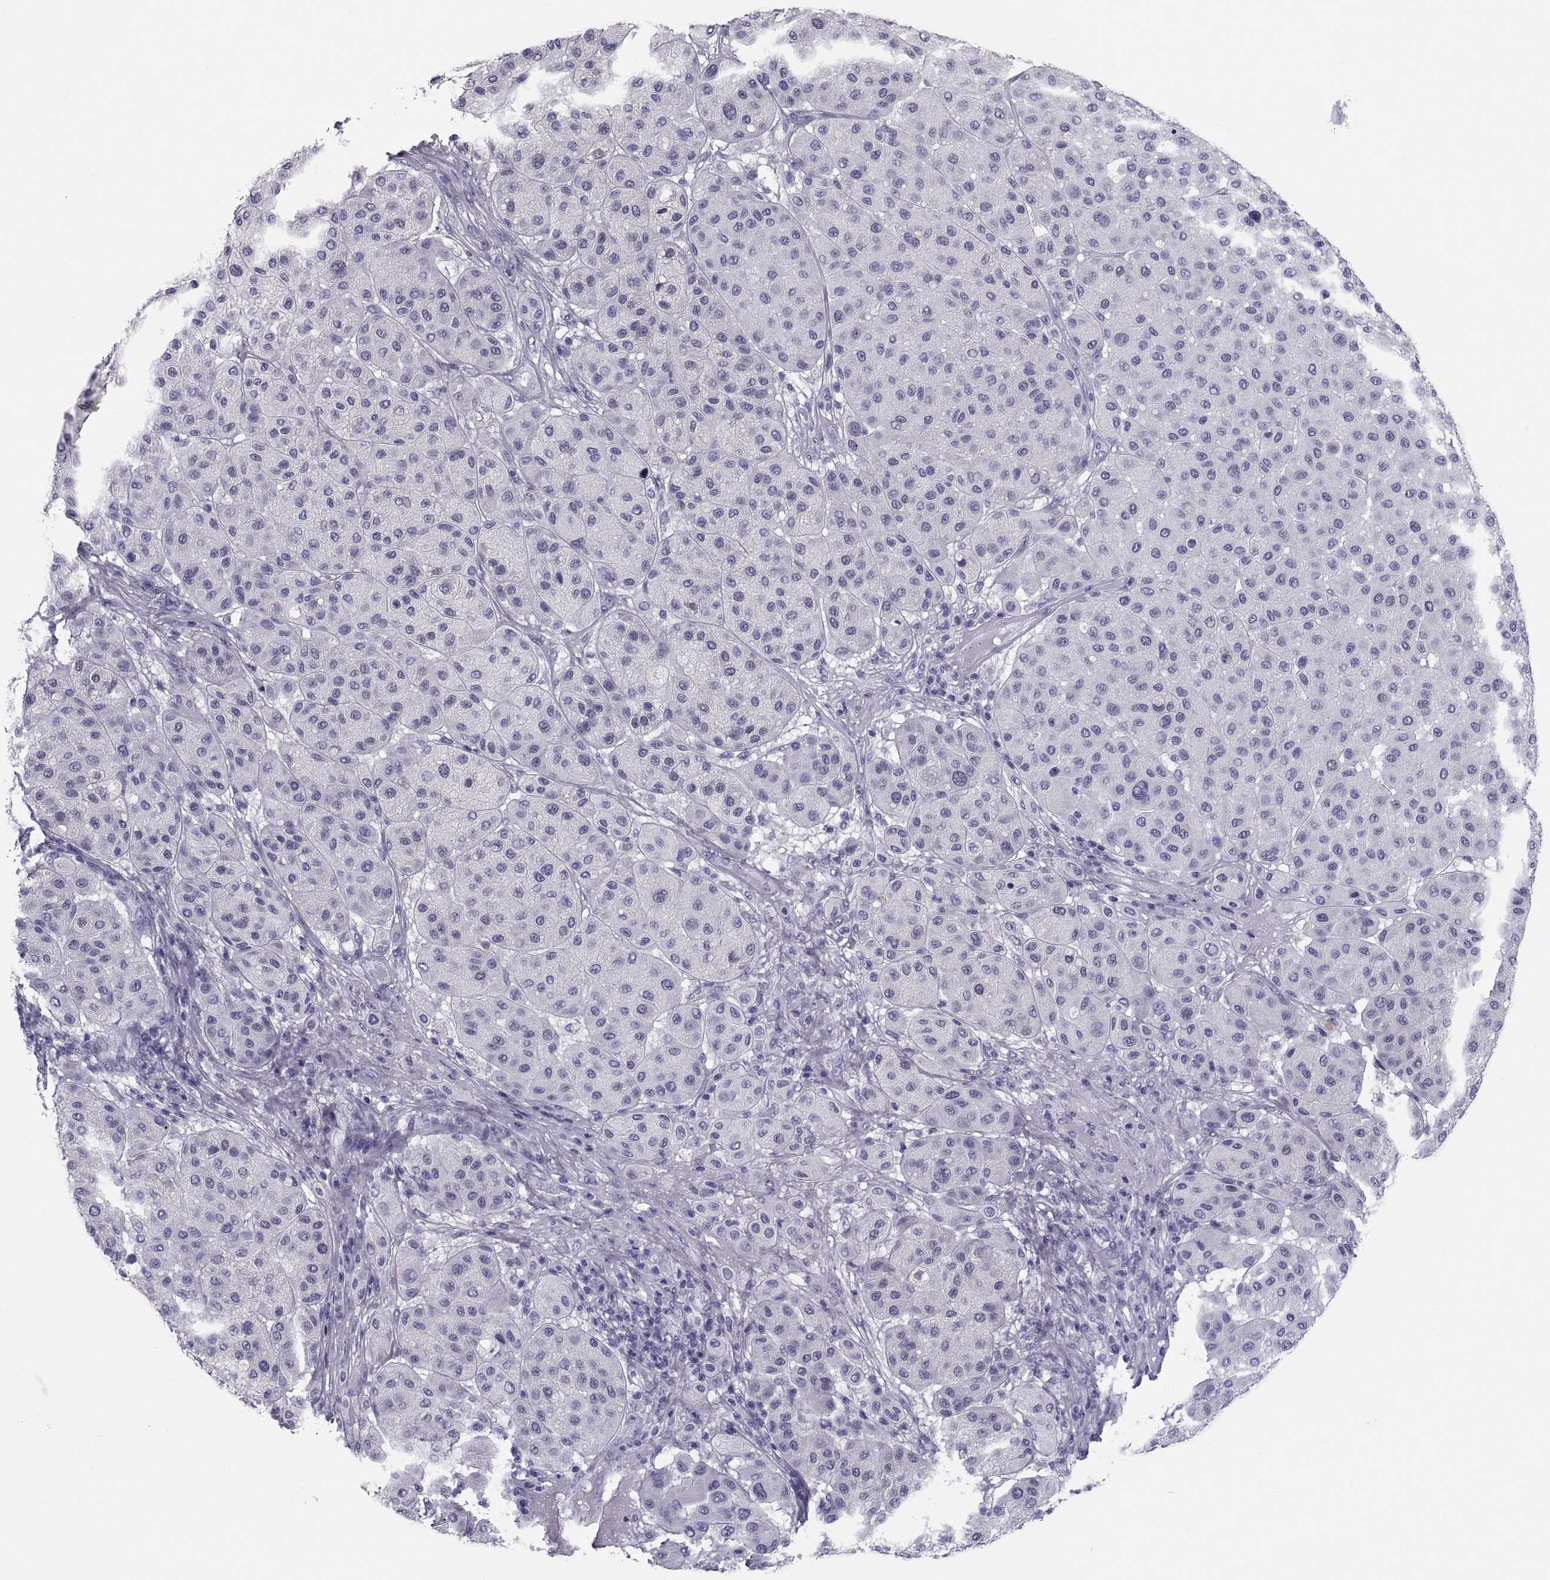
{"staining": {"intensity": "negative", "quantity": "none", "location": "none"}, "tissue": "melanoma", "cell_type": "Tumor cells", "image_type": "cancer", "snomed": [{"axis": "morphology", "description": "Malignant melanoma, Metastatic site"}, {"axis": "topography", "description": "Smooth muscle"}], "caption": "Immunohistochemistry (IHC) histopathology image of malignant melanoma (metastatic site) stained for a protein (brown), which exhibits no expression in tumor cells.", "gene": "DEFB129", "patient": {"sex": "male", "age": 41}}